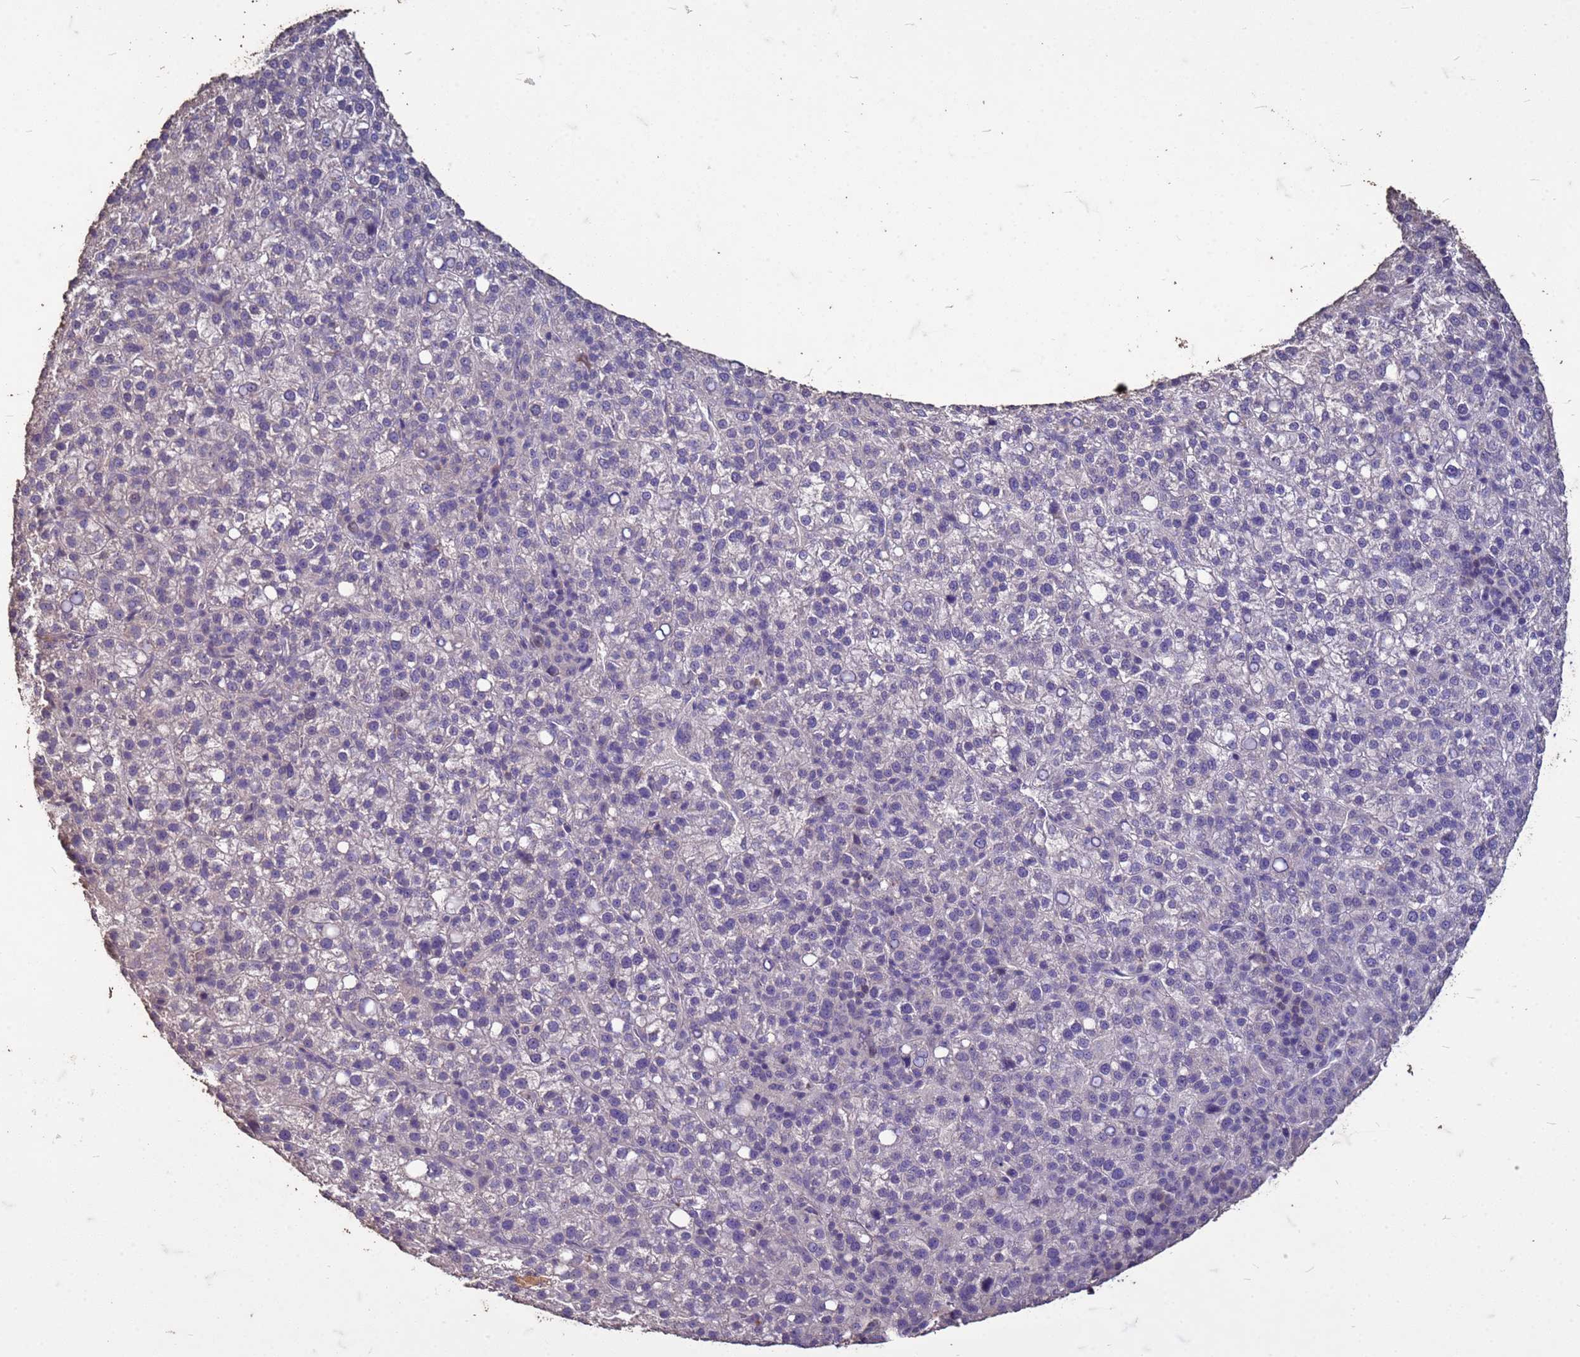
{"staining": {"intensity": "negative", "quantity": "none", "location": "none"}, "tissue": "liver cancer", "cell_type": "Tumor cells", "image_type": "cancer", "snomed": [{"axis": "morphology", "description": "Carcinoma, Hepatocellular, NOS"}, {"axis": "topography", "description": "Liver"}], "caption": "High power microscopy histopathology image of an IHC histopathology image of liver cancer, revealing no significant expression in tumor cells.", "gene": "FAM184B", "patient": {"sex": "female", "age": 58}}